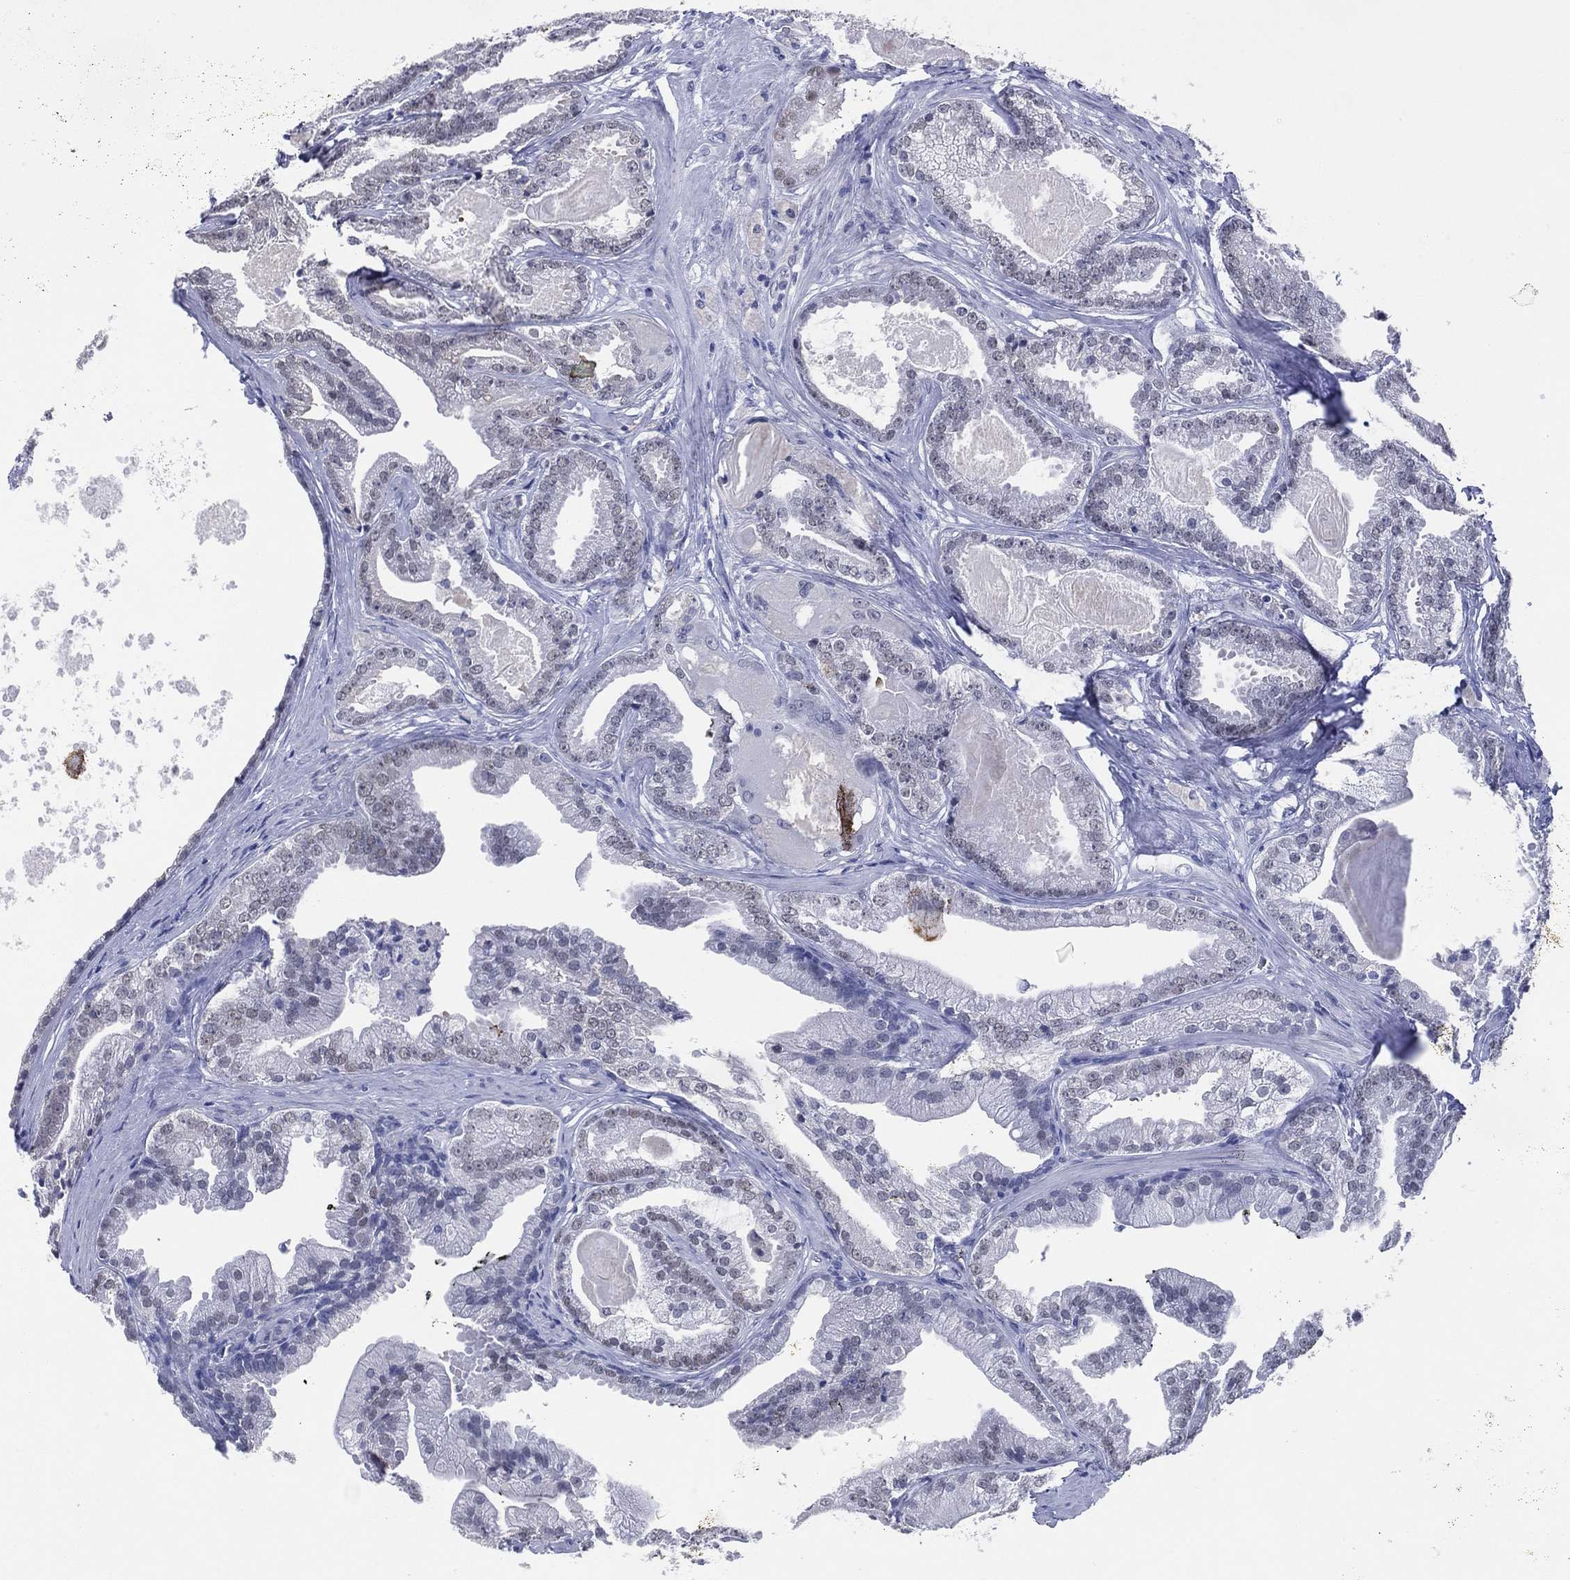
{"staining": {"intensity": "negative", "quantity": "none", "location": "none"}, "tissue": "prostate cancer", "cell_type": "Tumor cells", "image_type": "cancer", "snomed": [{"axis": "morphology", "description": "Adenocarcinoma, NOS"}, {"axis": "morphology", "description": "Adenocarcinoma, High grade"}, {"axis": "topography", "description": "Prostate"}], "caption": "An immunohistochemistry (IHC) image of adenocarcinoma (high-grade) (prostate) is shown. There is no staining in tumor cells of adenocarcinoma (high-grade) (prostate). Brightfield microscopy of immunohistochemistry stained with DAB (brown) and hematoxylin (blue), captured at high magnification.", "gene": "CFAP58", "patient": {"sex": "male", "age": 64}}